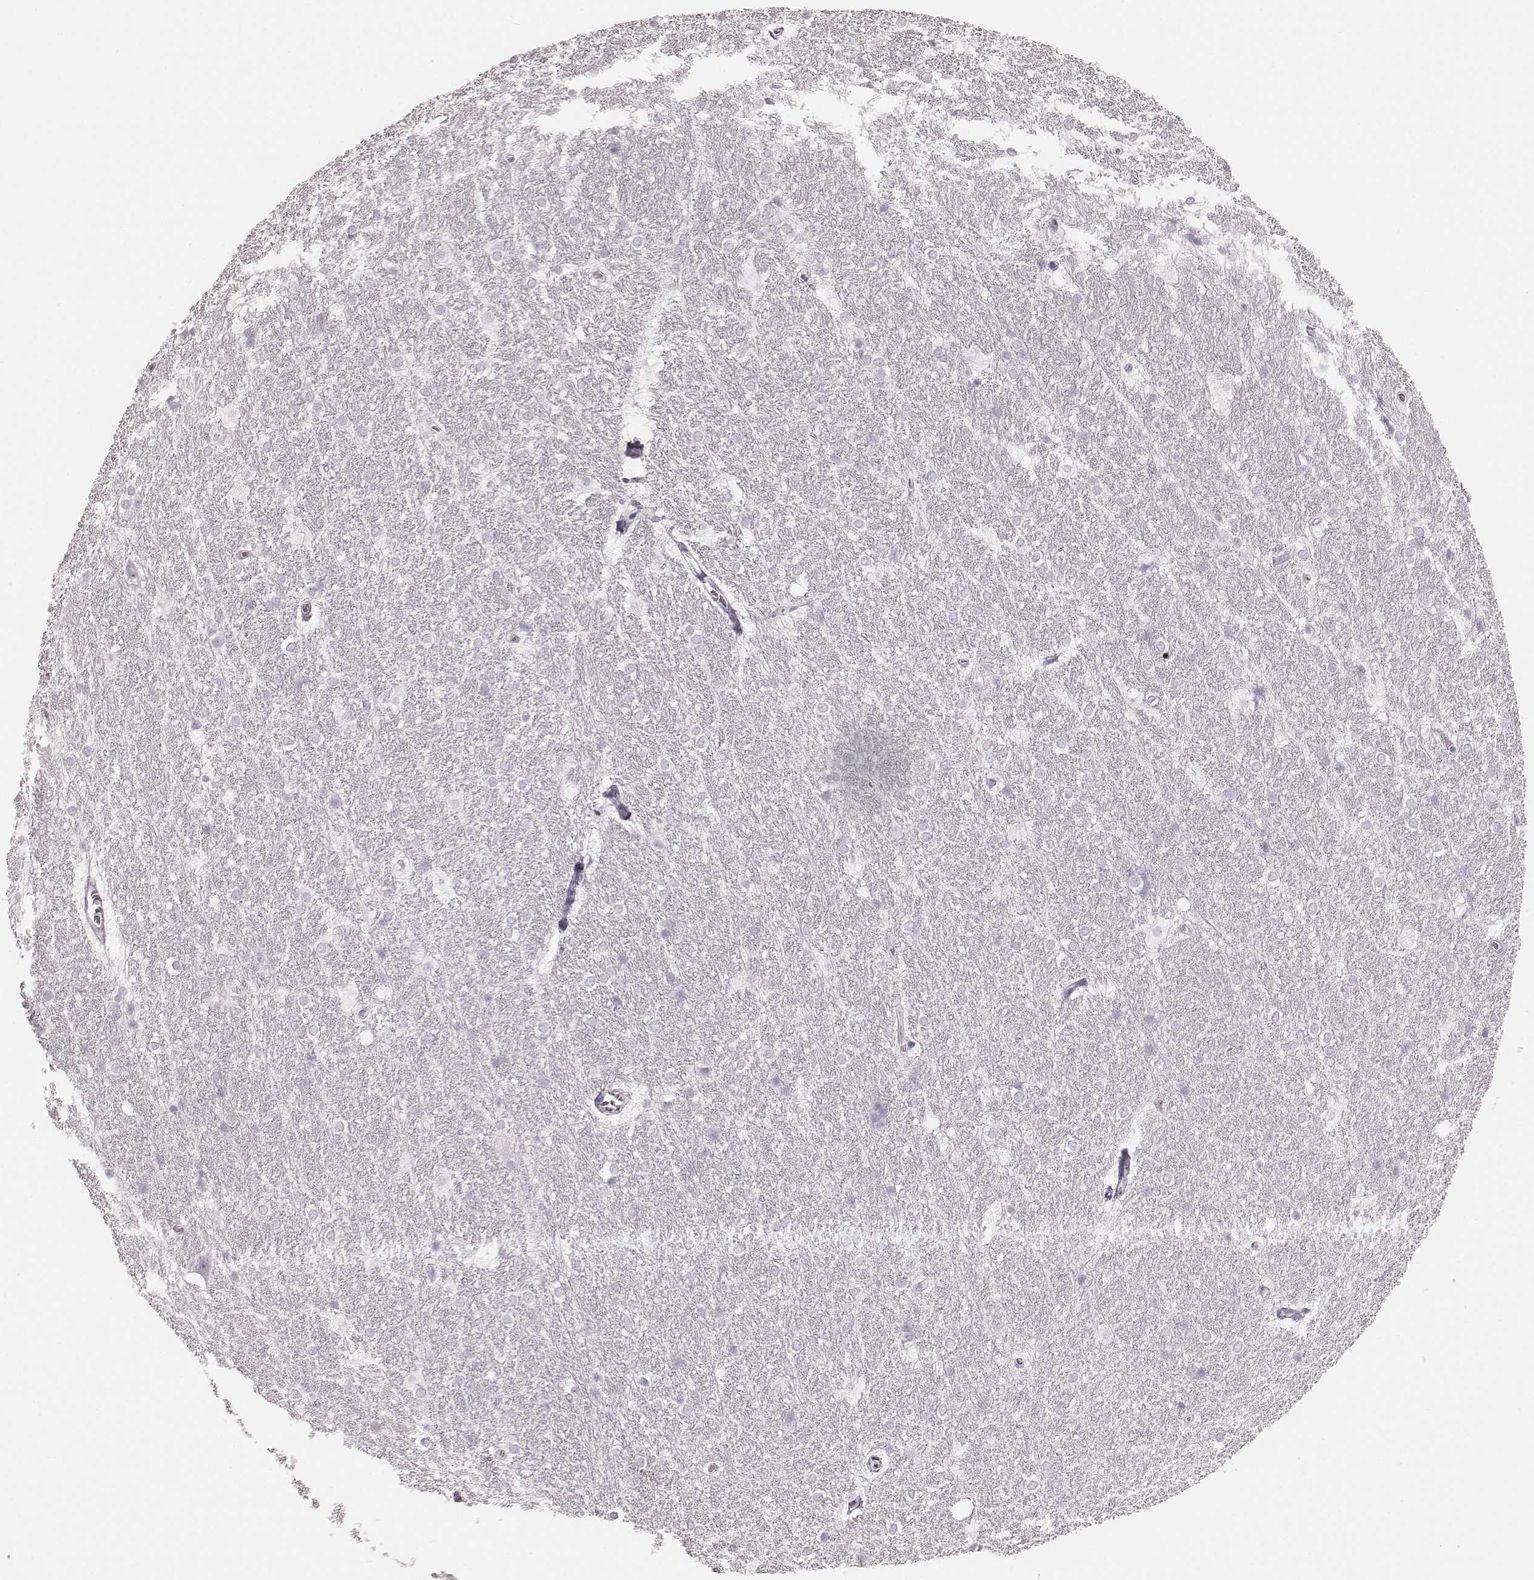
{"staining": {"intensity": "negative", "quantity": "none", "location": "none"}, "tissue": "hippocampus", "cell_type": "Glial cells", "image_type": "normal", "snomed": [{"axis": "morphology", "description": "Normal tissue, NOS"}, {"axis": "topography", "description": "Cerebral cortex"}, {"axis": "topography", "description": "Hippocampus"}], "caption": "Image shows no significant protein expression in glial cells of normal hippocampus.", "gene": "KRT82", "patient": {"sex": "female", "age": 19}}